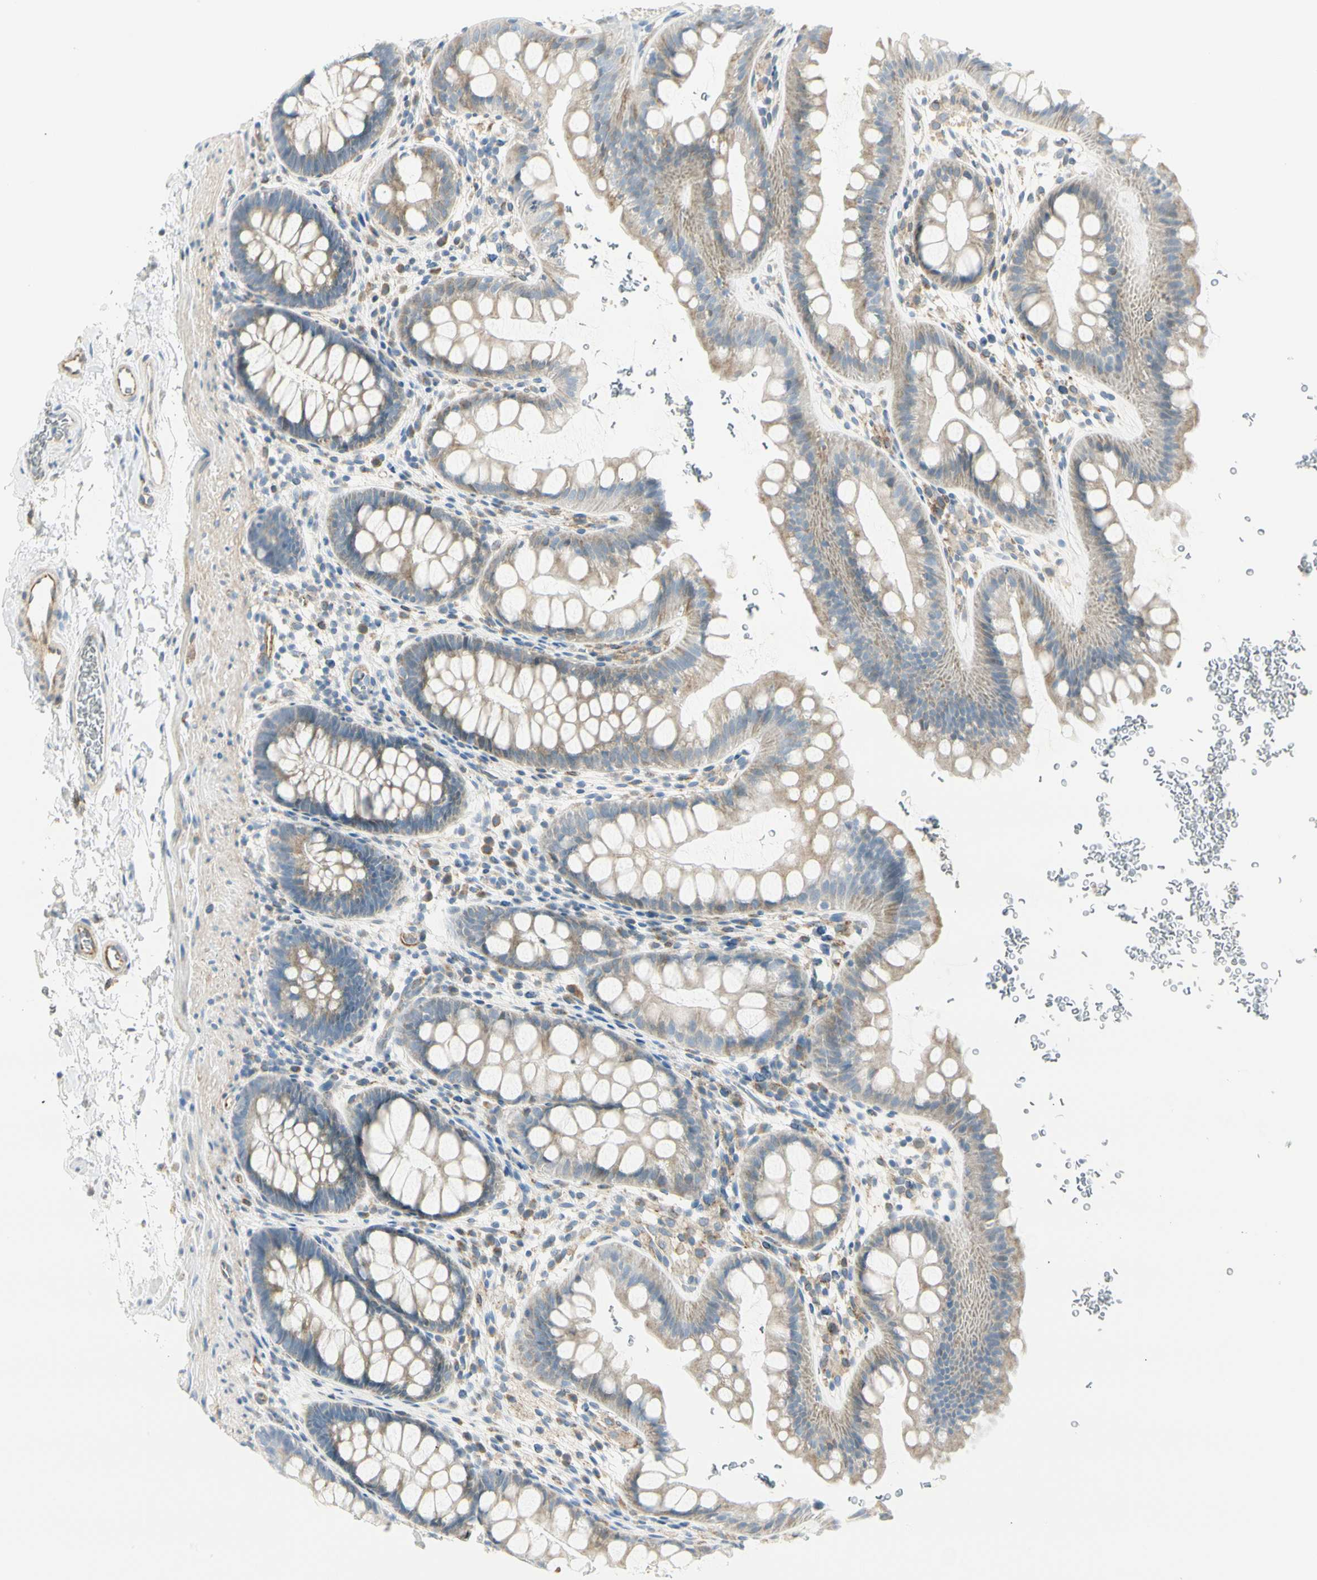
{"staining": {"intensity": "moderate", "quantity": "25%-75%", "location": "cytoplasmic/membranous"}, "tissue": "rectum", "cell_type": "Glandular cells", "image_type": "normal", "snomed": [{"axis": "morphology", "description": "Normal tissue, NOS"}, {"axis": "topography", "description": "Rectum"}], "caption": "Moderate cytoplasmic/membranous positivity is appreciated in approximately 25%-75% of glandular cells in unremarkable rectum. (DAB (3,3'-diaminobenzidine) IHC with brightfield microscopy, high magnification).", "gene": "TNFSF11", "patient": {"sex": "female", "age": 24}}